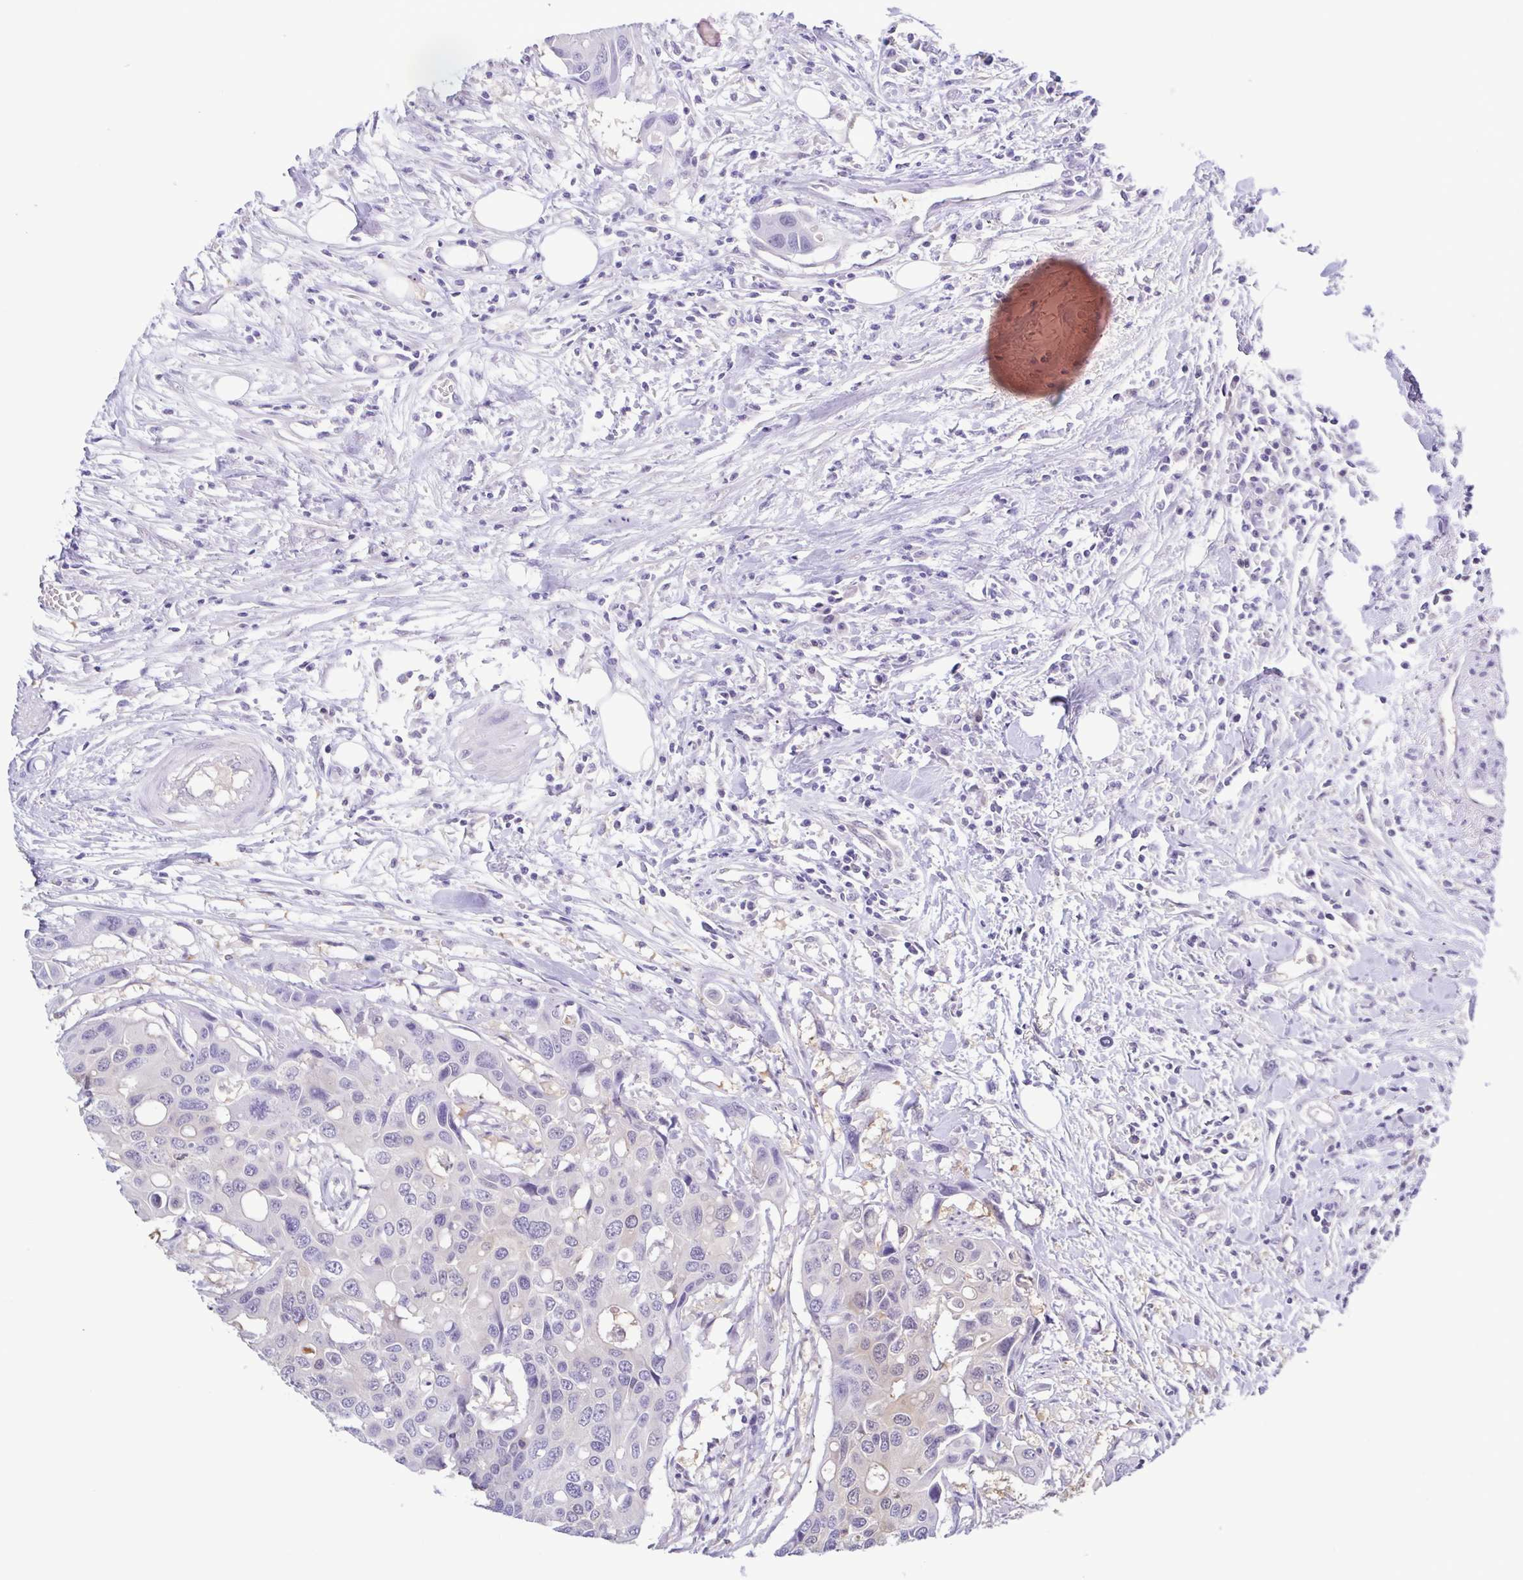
{"staining": {"intensity": "negative", "quantity": "none", "location": "none"}, "tissue": "colorectal cancer", "cell_type": "Tumor cells", "image_type": "cancer", "snomed": [{"axis": "morphology", "description": "Adenocarcinoma, NOS"}, {"axis": "topography", "description": "Colon"}], "caption": "Tumor cells are negative for brown protein staining in colorectal cancer. (Brightfield microscopy of DAB IHC at high magnification).", "gene": "LDHC", "patient": {"sex": "male", "age": 77}}